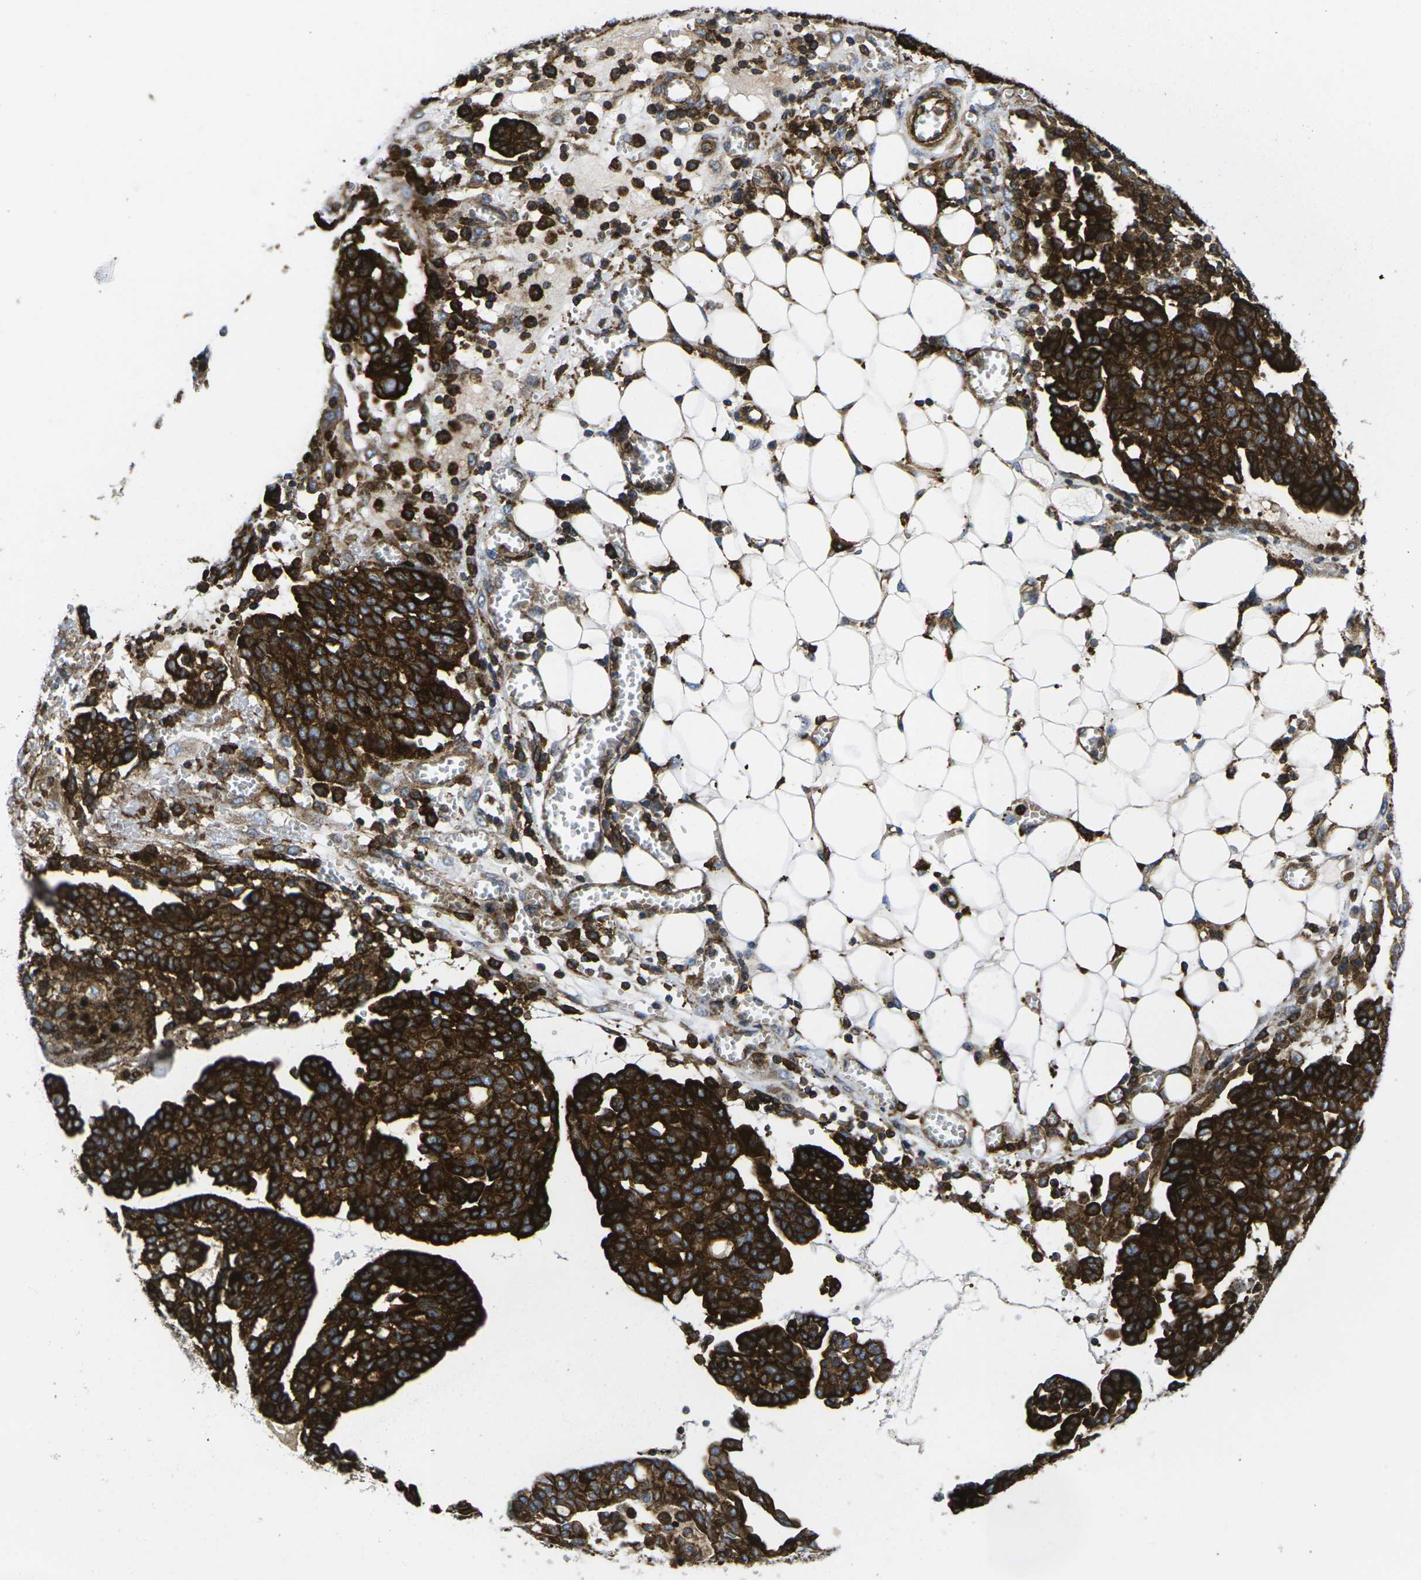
{"staining": {"intensity": "strong", "quantity": ">75%", "location": "cytoplasmic/membranous"}, "tissue": "ovarian cancer", "cell_type": "Tumor cells", "image_type": "cancer", "snomed": [{"axis": "morphology", "description": "Cystadenocarcinoma, serous, NOS"}, {"axis": "topography", "description": "Soft tissue"}, {"axis": "topography", "description": "Ovary"}], "caption": "Human serous cystadenocarcinoma (ovarian) stained with a brown dye shows strong cytoplasmic/membranous positive positivity in about >75% of tumor cells.", "gene": "IQGAP1", "patient": {"sex": "female", "age": 57}}